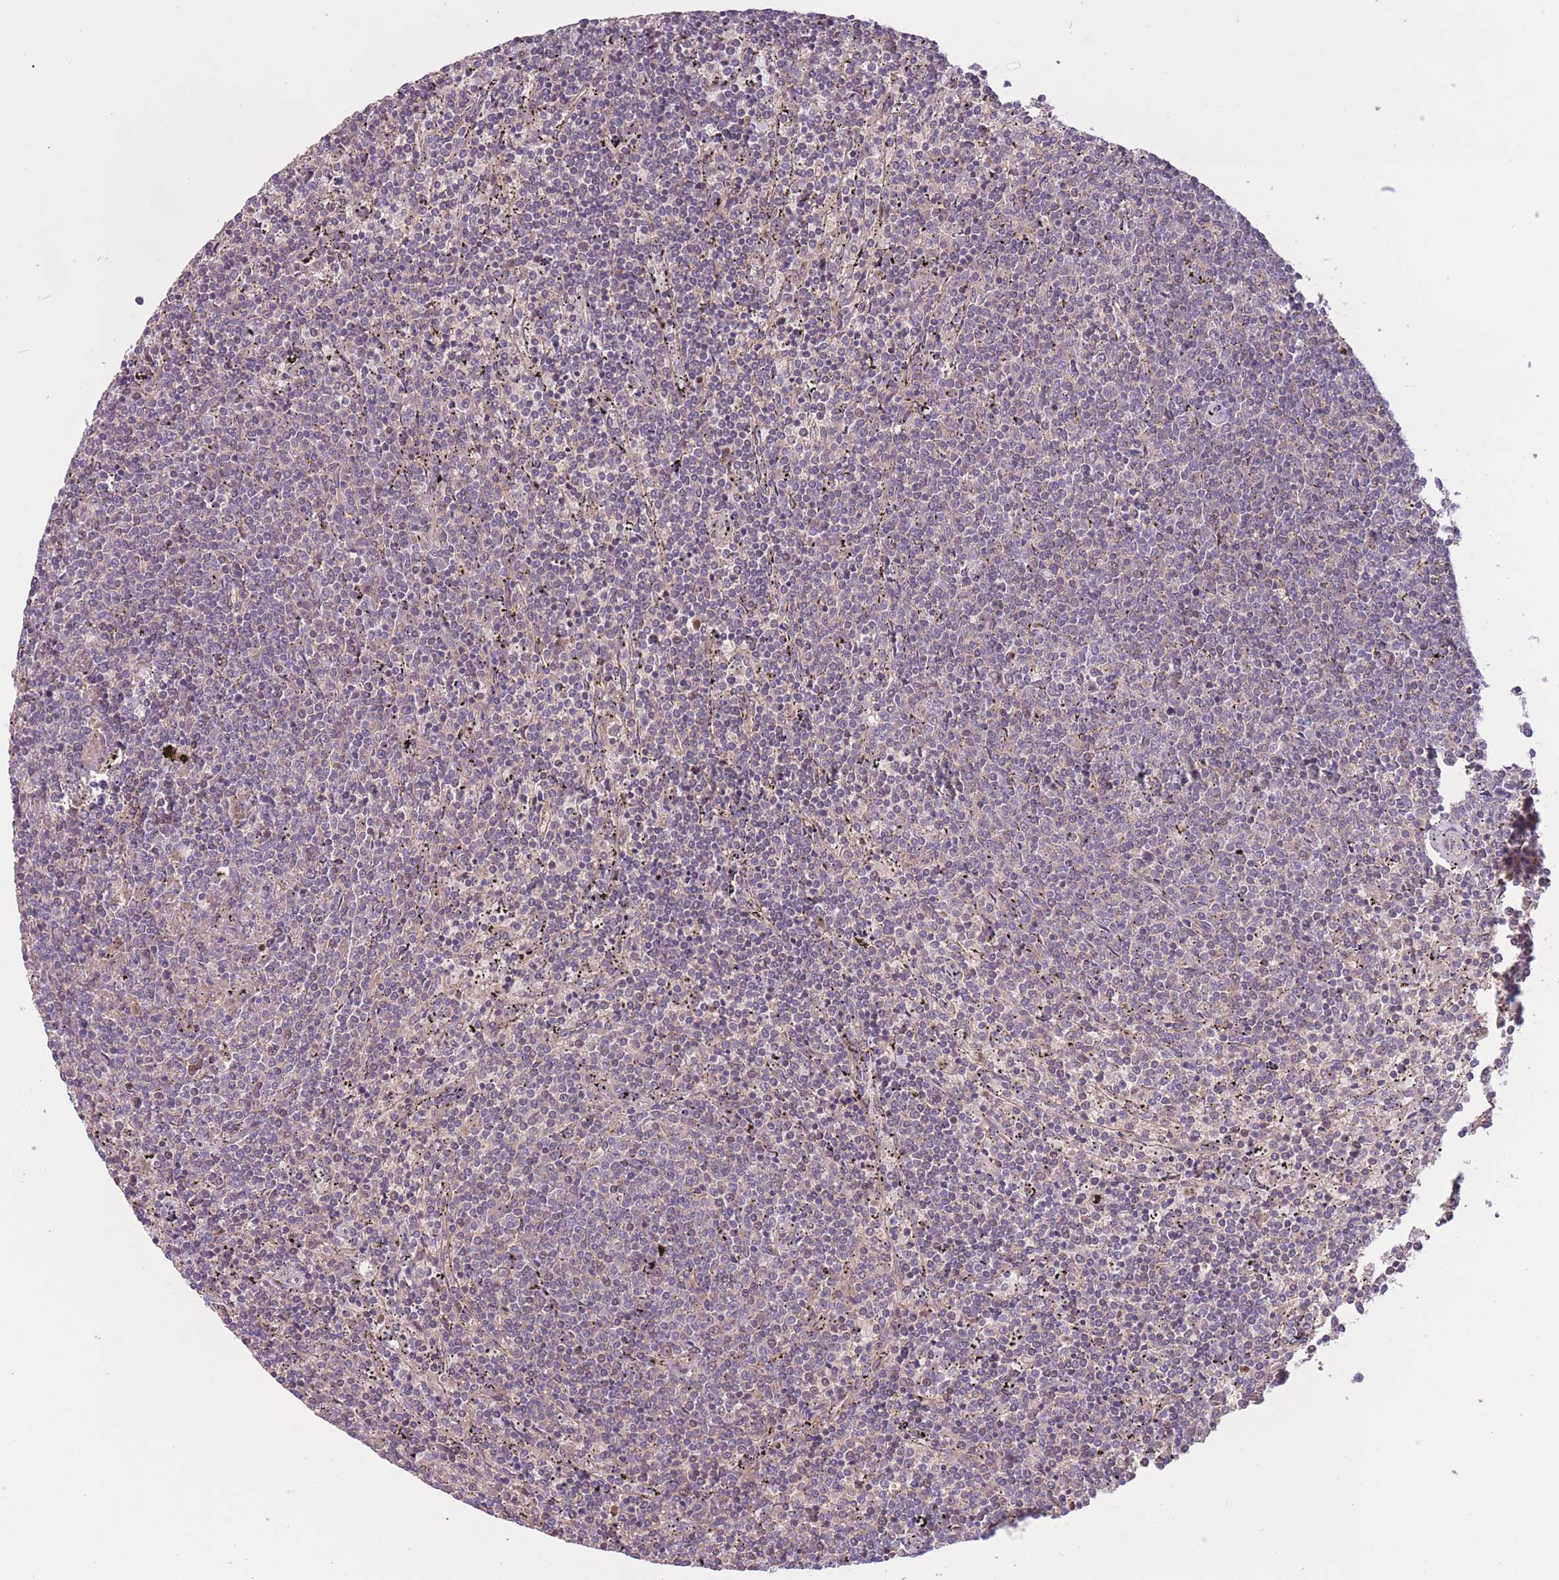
{"staining": {"intensity": "negative", "quantity": "none", "location": "none"}, "tissue": "lymphoma", "cell_type": "Tumor cells", "image_type": "cancer", "snomed": [{"axis": "morphology", "description": "Malignant lymphoma, non-Hodgkin's type, Low grade"}, {"axis": "topography", "description": "Spleen"}], "caption": "High power microscopy micrograph of an IHC micrograph of lymphoma, revealing no significant staining in tumor cells.", "gene": "FUT5", "patient": {"sex": "female", "age": 50}}